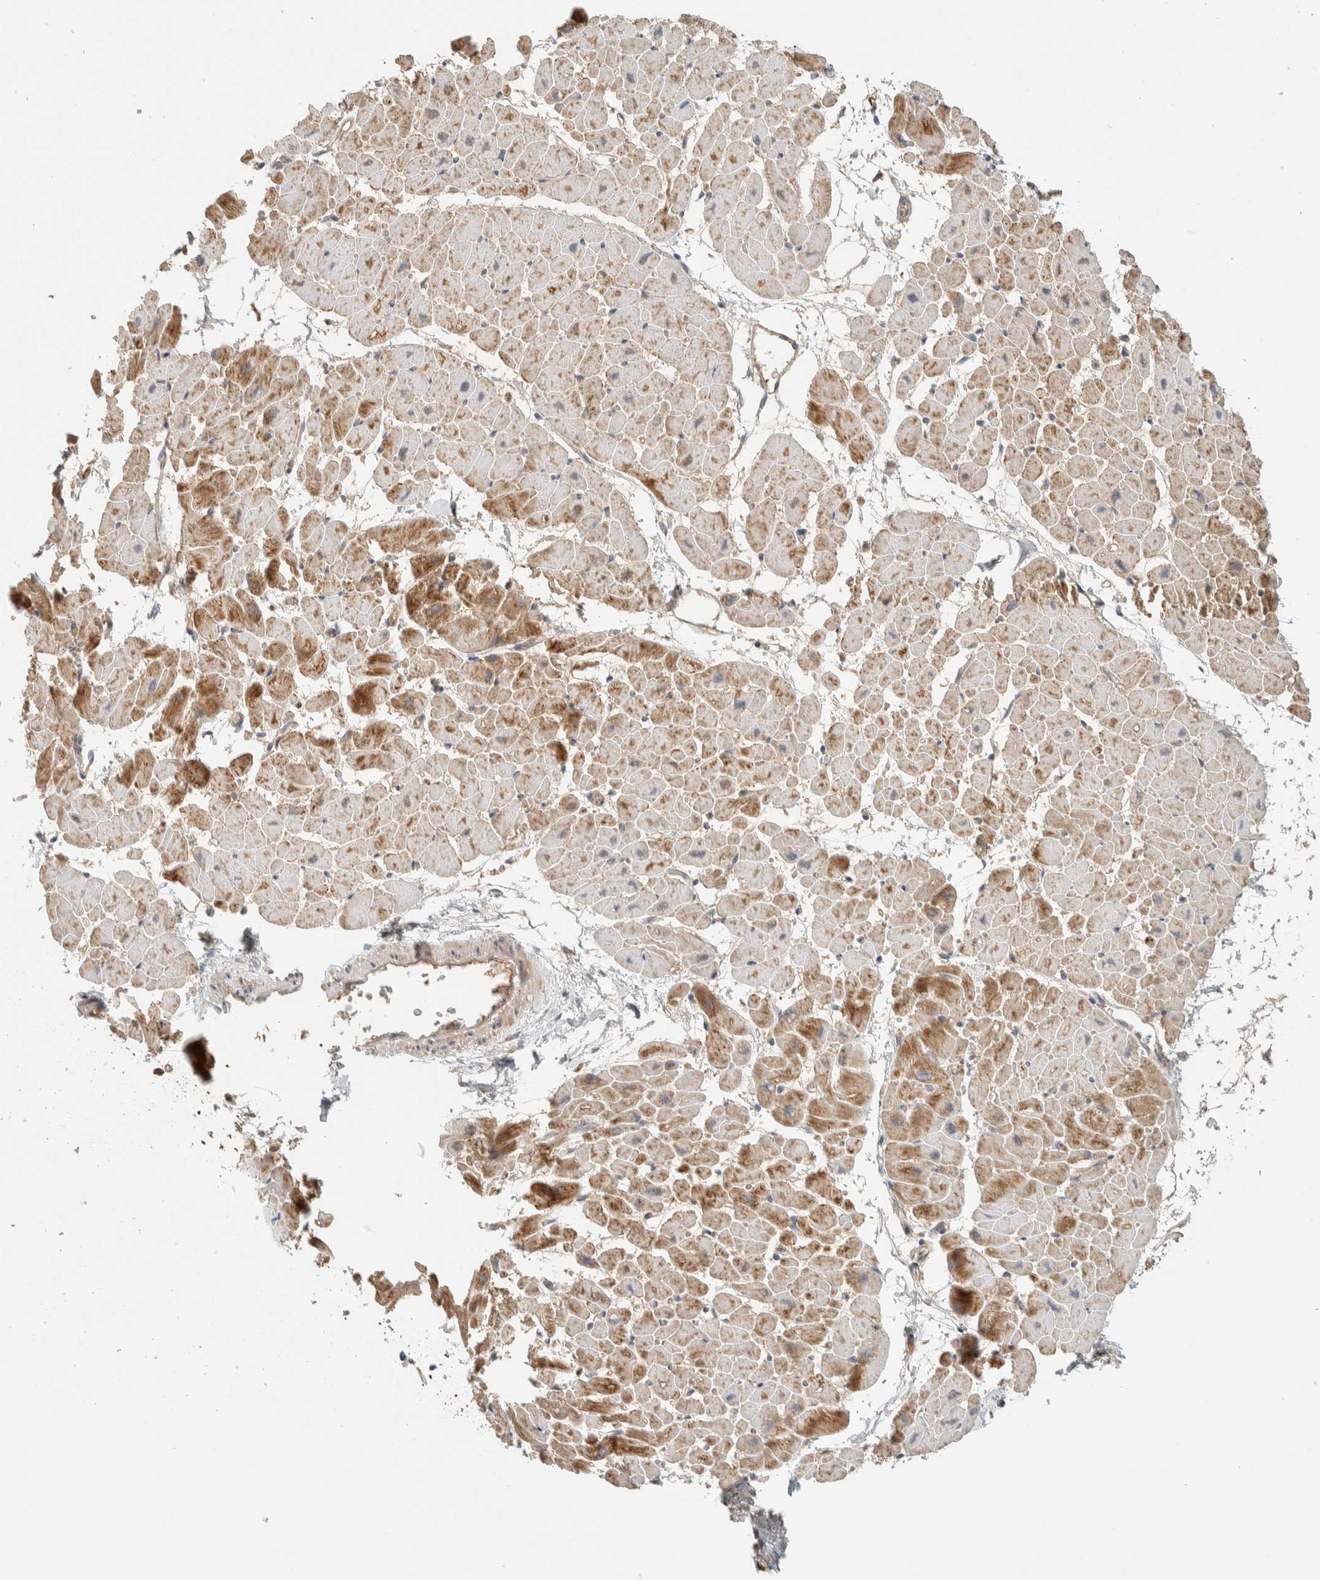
{"staining": {"intensity": "moderate", "quantity": ">75%", "location": "cytoplasmic/membranous"}, "tissue": "heart muscle", "cell_type": "Cardiomyocytes", "image_type": "normal", "snomed": [{"axis": "morphology", "description": "Normal tissue, NOS"}, {"axis": "topography", "description": "Heart"}], "caption": "Immunohistochemistry (IHC) image of unremarkable heart muscle stained for a protein (brown), which demonstrates medium levels of moderate cytoplasmic/membranous positivity in about >75% of cardiomyocytes.", "gene": "FAM167A", "patient": {"sex": "male", "age": 45}}